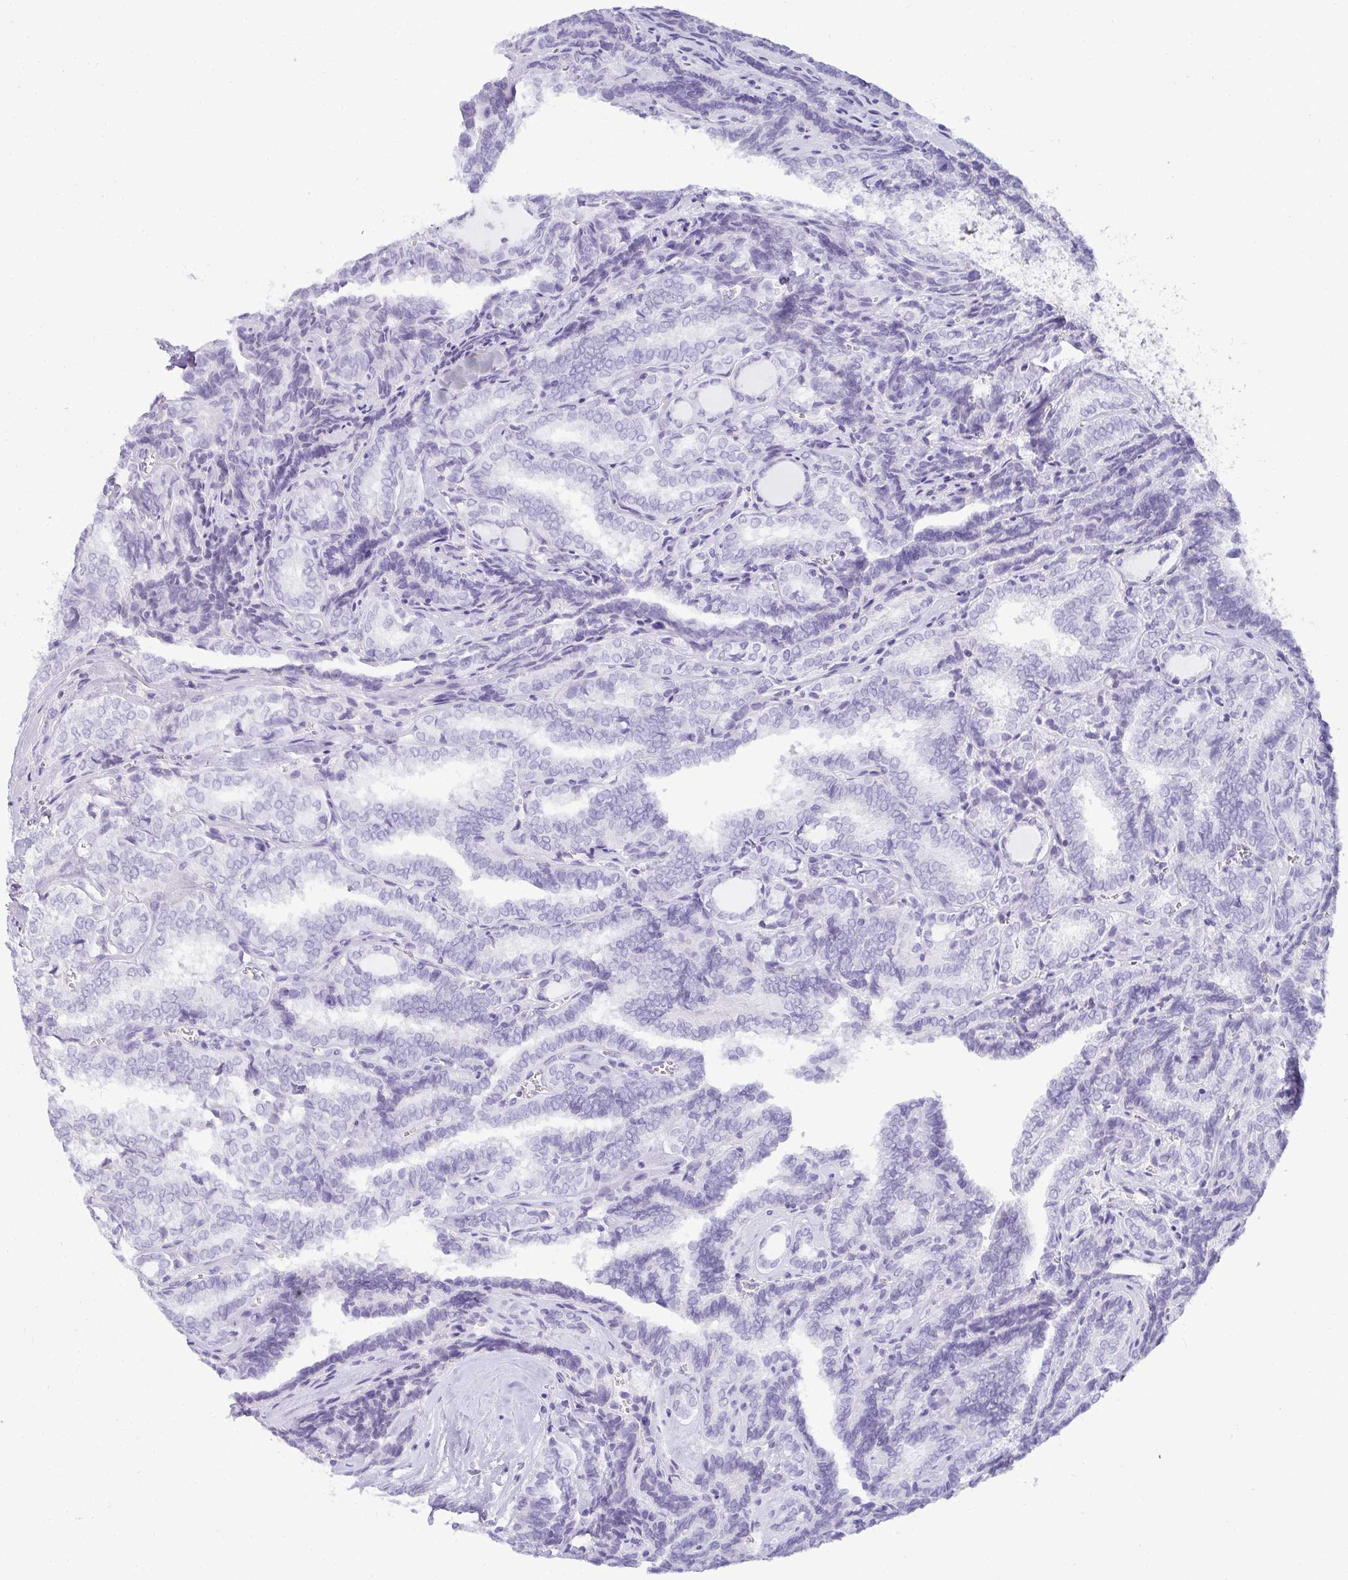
{"staining": {"intensity": "negative", "quantity": "none", "location": "none"}, "tissue": "thyroid cancer", "cell_type": "Tumor cells", "image_type": "cancer", "snomed": [{"axis": "morphology", "description": "Papillary adenocarcinoma, NOS"}, {"axis": "topography", "description": "Thyroid gland"}], "caption": "An image of human thyroid cancer is negative for staining in tumor cells. (Brightfield microscopy of DAB (3,3'-diaminobenzidine) immunohistochemistry (IHC) at high magnification).", "gene": "HSPB6", "patient": {"sex": "female", "age": 30}}